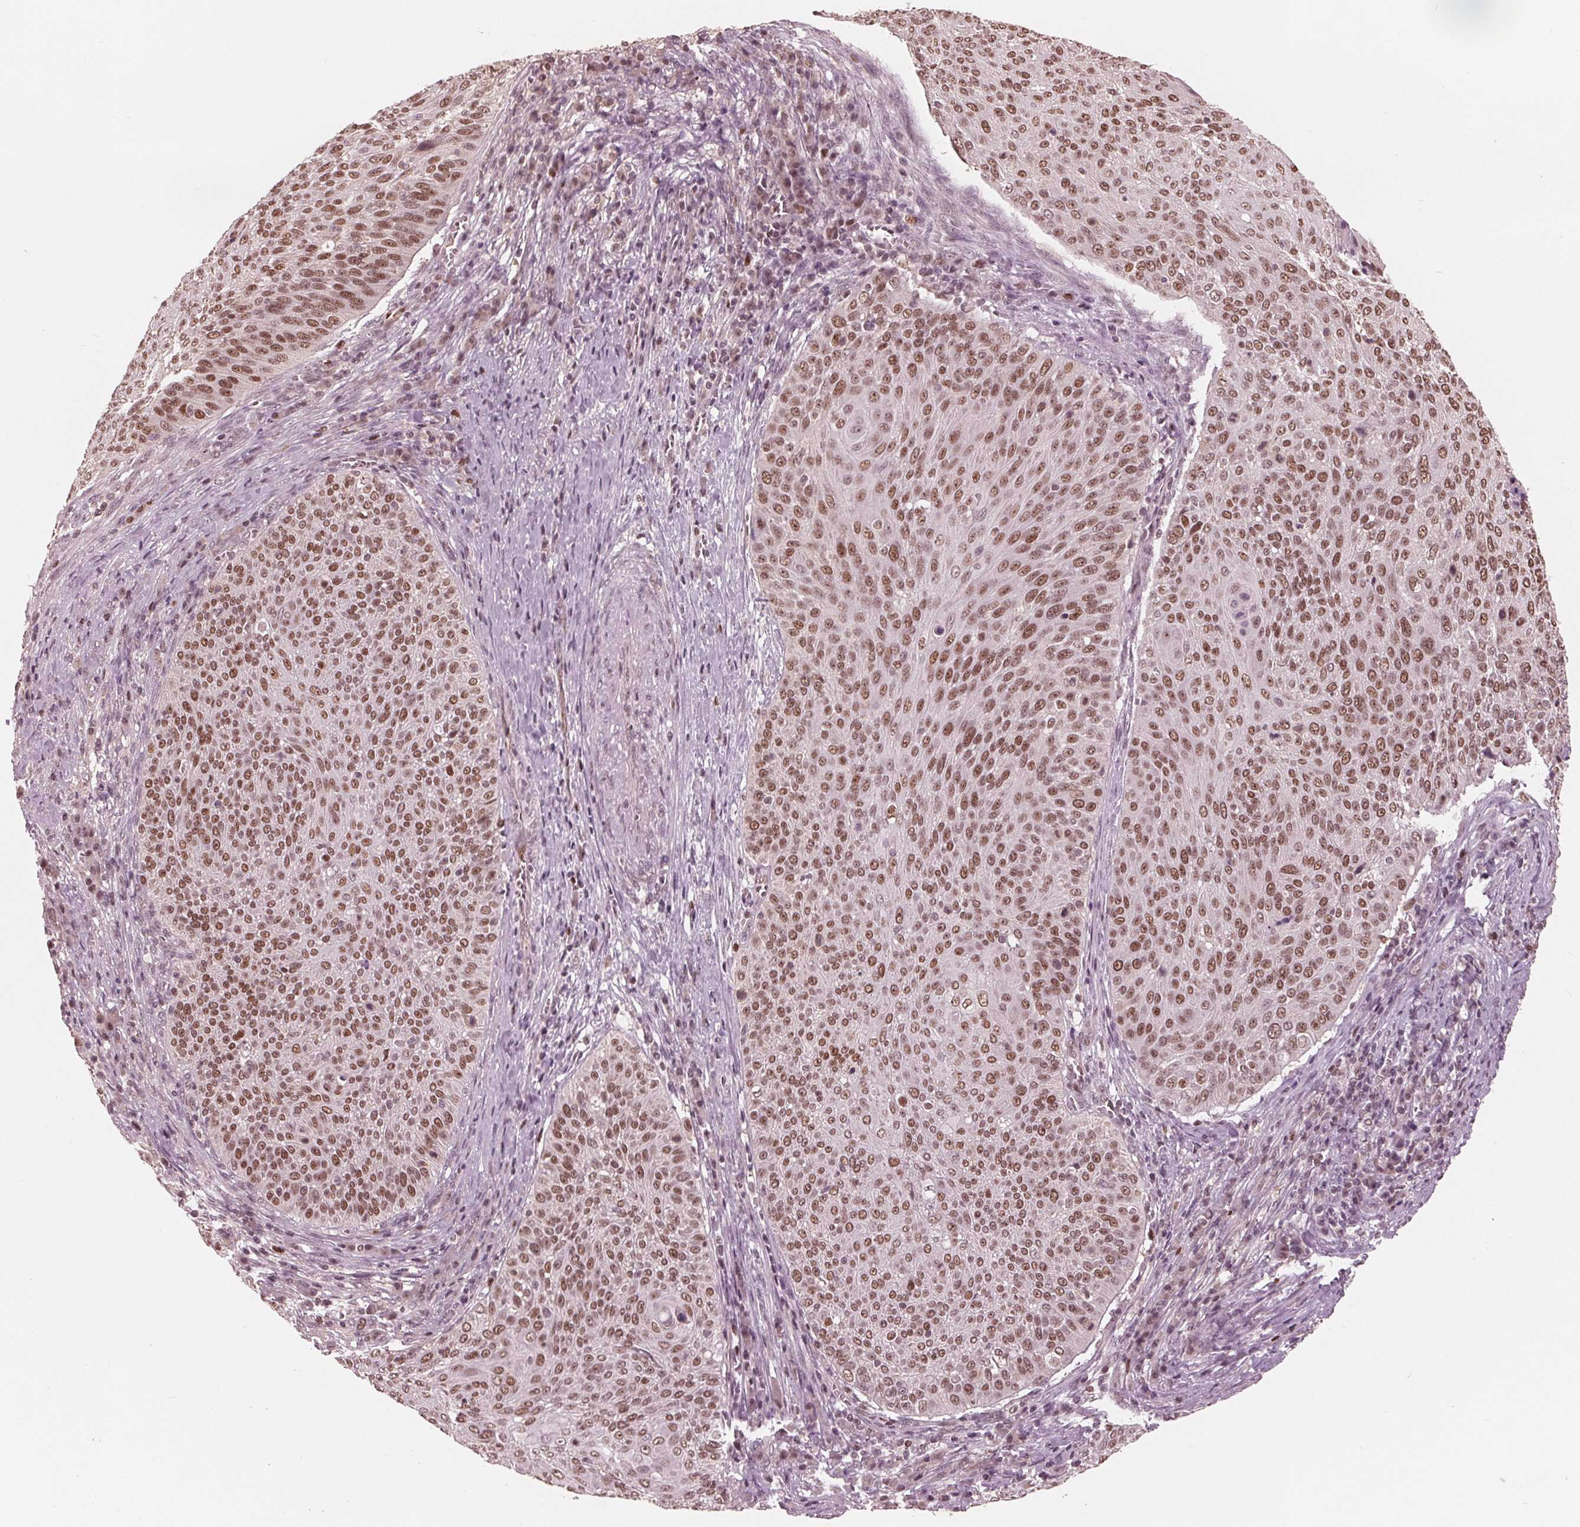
{"staining": {"intensity": "moderate", "quantity": ">75%", "location": "nuclear"}, "tissue": "cervical cancer", "cell_type": "Tumor cells", "image_type": "cancer", "snomed": [{"axis": "morphology", "description": "Squamous cell carcinoma, NOS"}, {"axis": "topography", "description": "Cervix"}], "caption": "Immunohistochemistry of cervical cancer (squamous cell carcinoma) exhibits medium levels of moderate nuclear staining in approximately >75% of tumor cells.", "gene": "HIRIP3", "patient": {"sex": "female", "age": 31}}